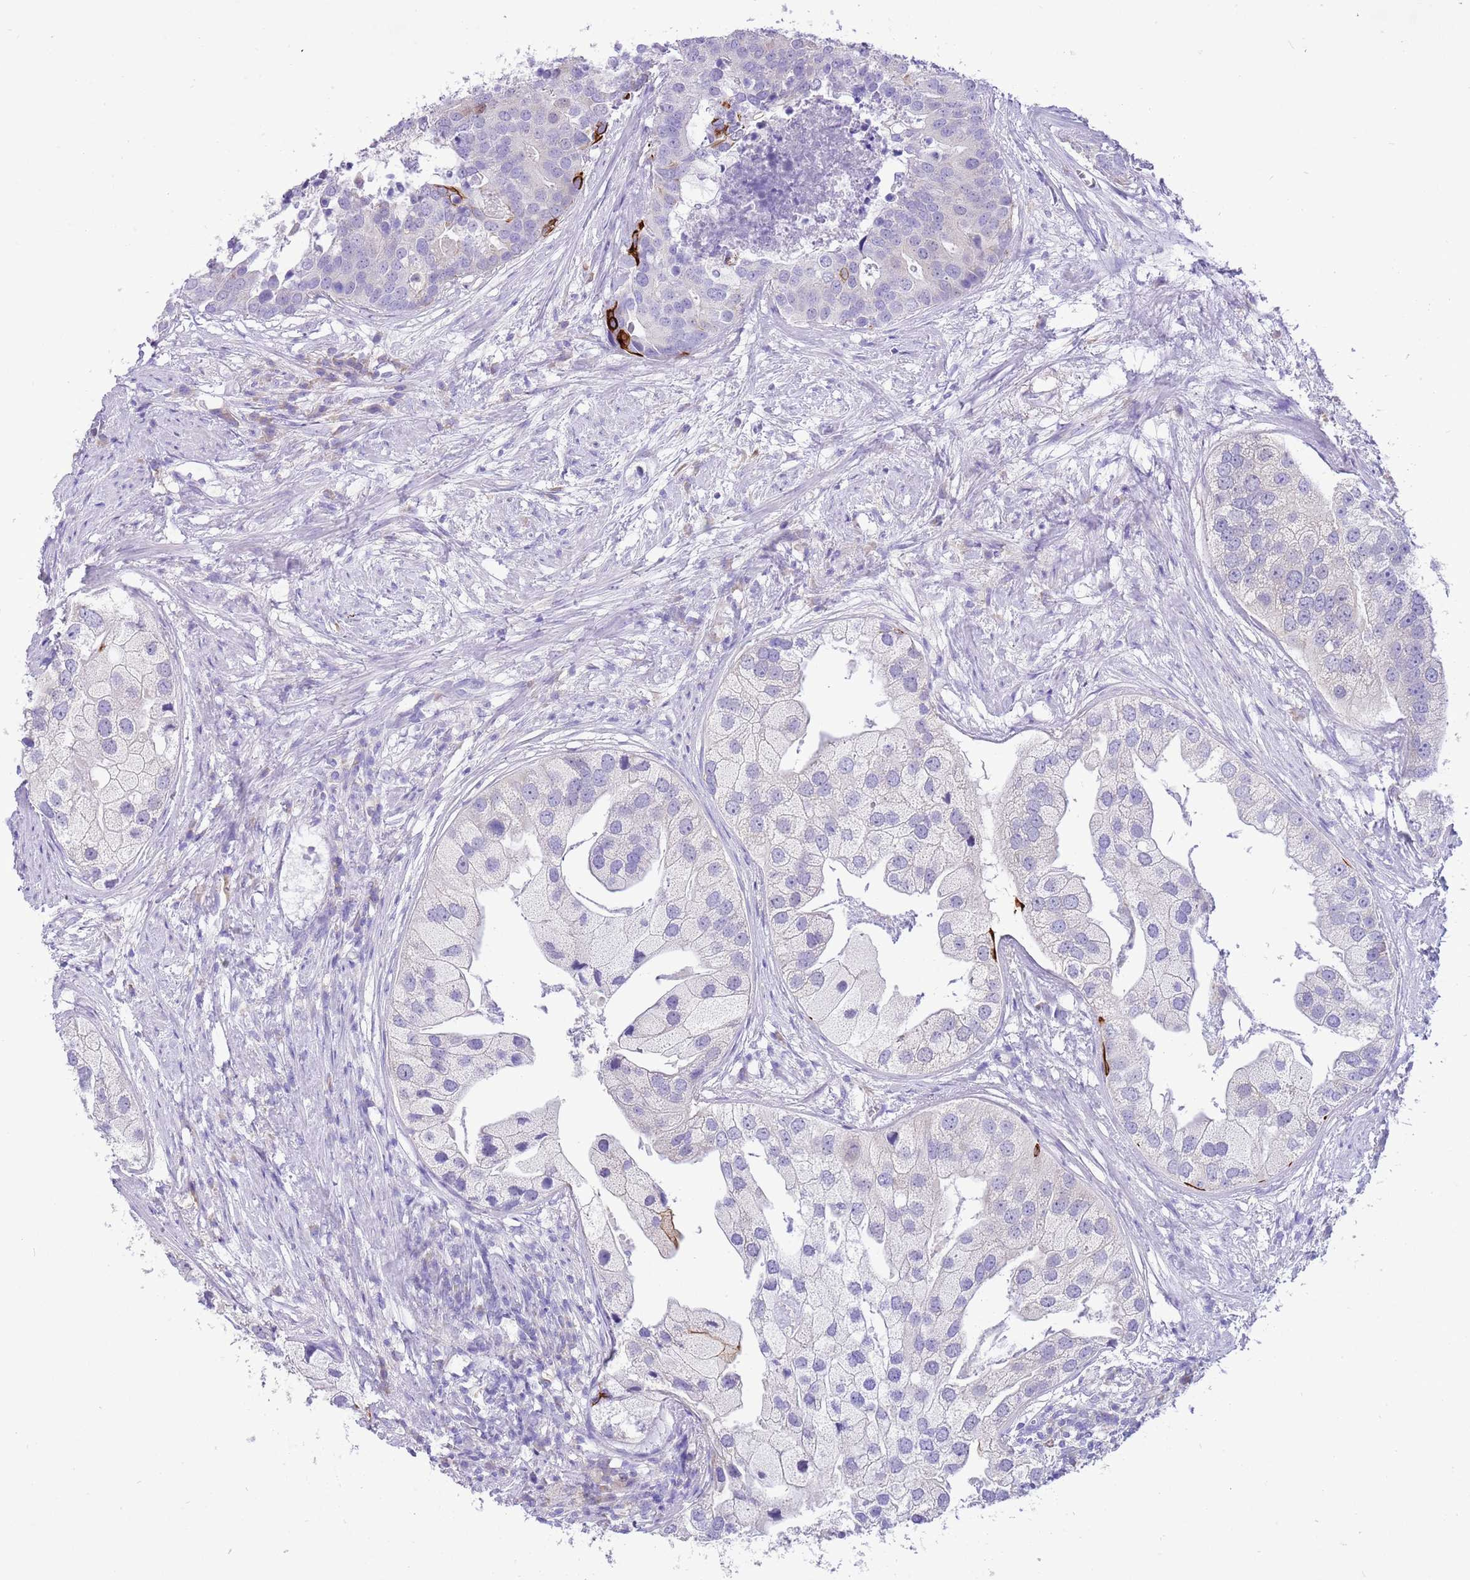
{"staining": {"intensity": "negative", "quantity": "none", "location": "none"}, "tissue": "prostate cancer", "cell_type": "Tumor cells", "image_type": "cancer", "snomed": [{"axis": "morphology", "description": "Adenocarcinoma, High grade"}, {"axis": "topography", "description": "Prostate"}], "caption": "An immunohistochemistry (IHC) micrograph of prostate cancer (adenocarcinoma (high-grade)) is shown. There is no staining in tumor cells of prostate cancer (adenocarcinoma (high-grade)).", "gene": "R3HDM4", "patient": {"sex": "male", "age": 62}}